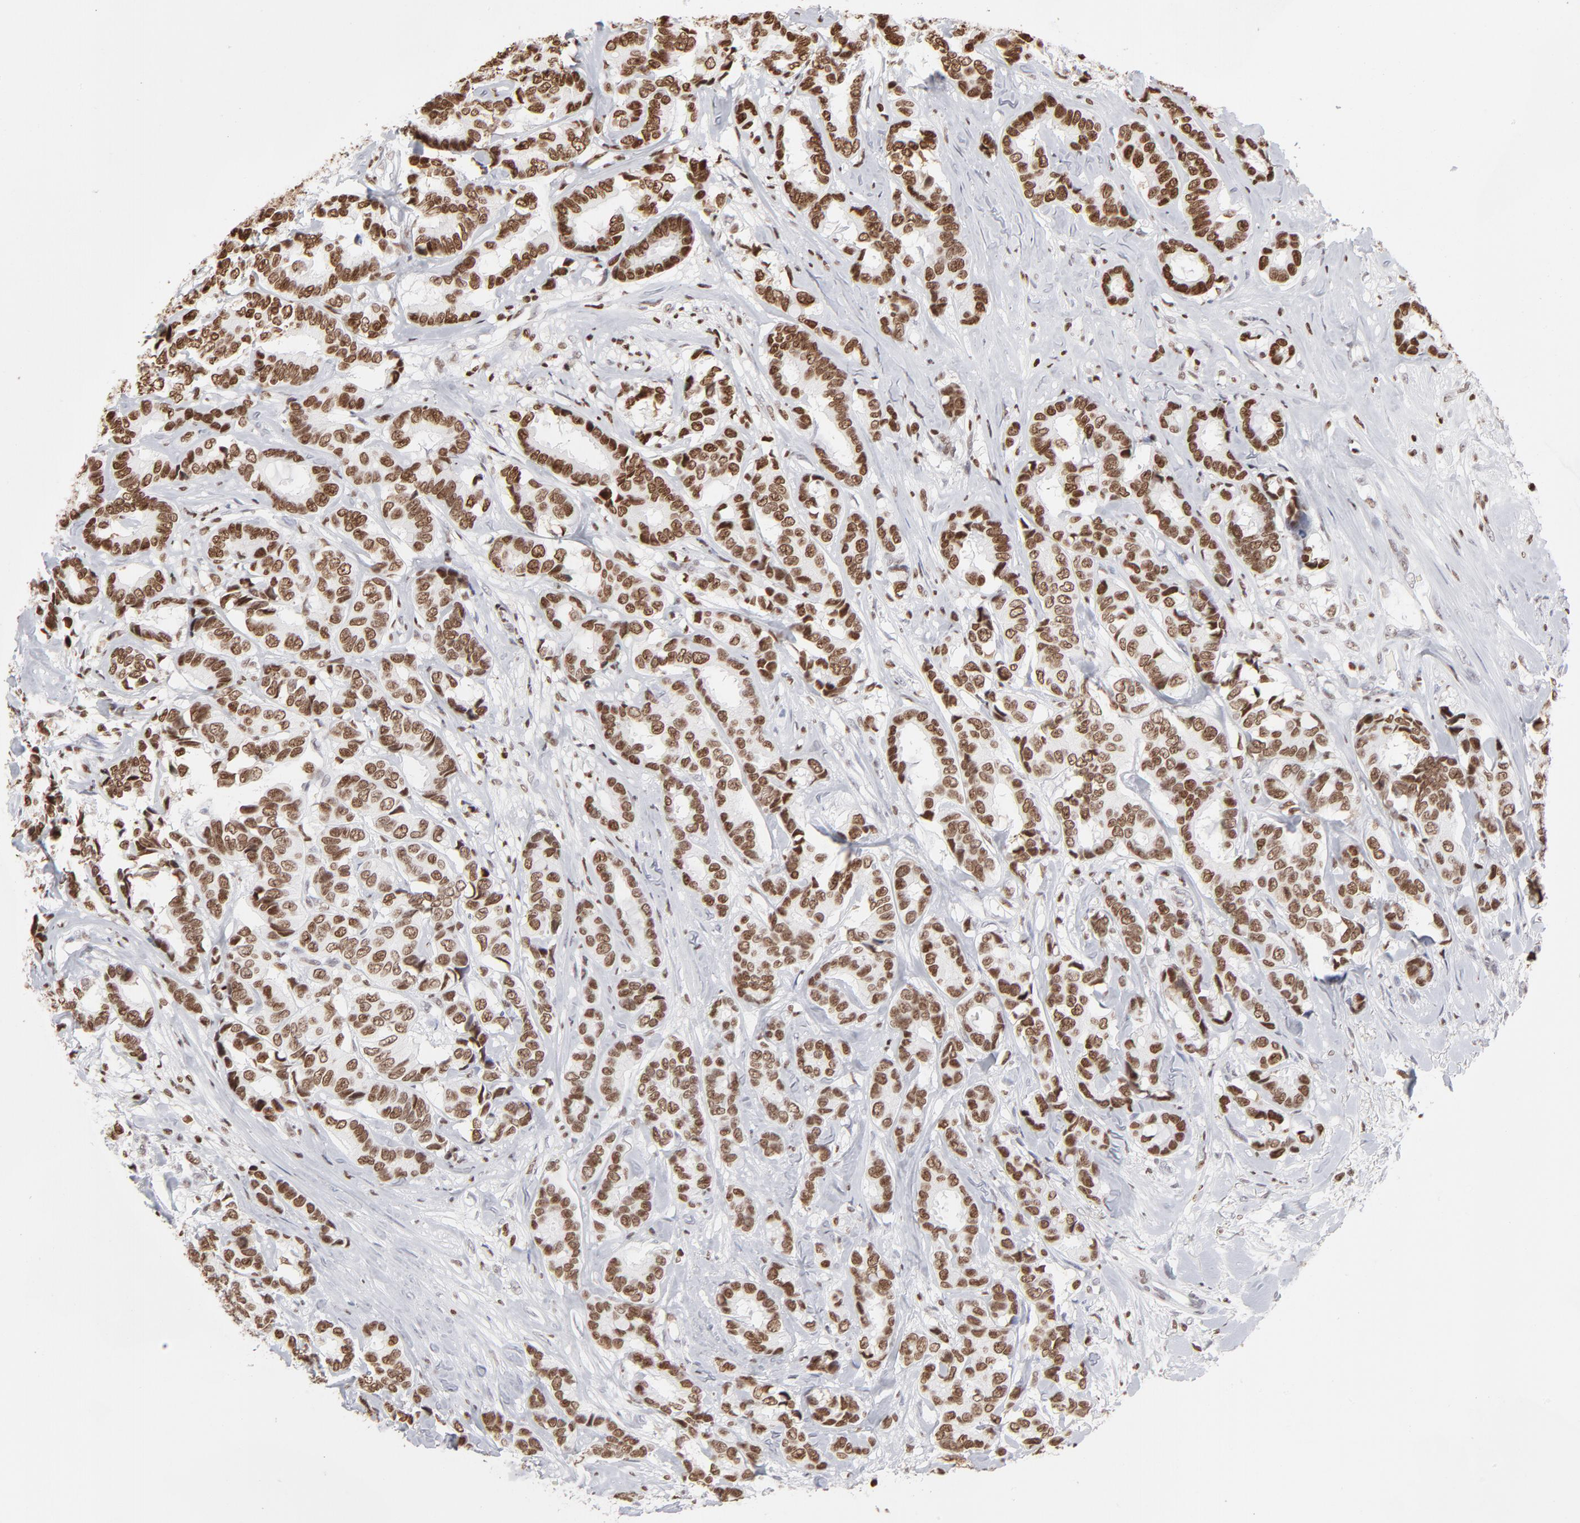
{"staining": {"intensity": "strong", "quantity": ">75%", "location": "nuclear"}, "tissue": "breast cancer", "cell_type": "Tumor cells", "image_type": "cancer", "snomed": [{"axis": "morphology", "description": "Duct carcinoma"}, {"axis": "topography", "description": "Breast"}], "caption": "Human invasive ductal carcinoma (breast) stained for a protein (brown) demonstrates strong nuclear positive positivity in approximately >75% of tumor cells.", "gene": "PARP1", "patient": {"sex": "female", "age": 87}}